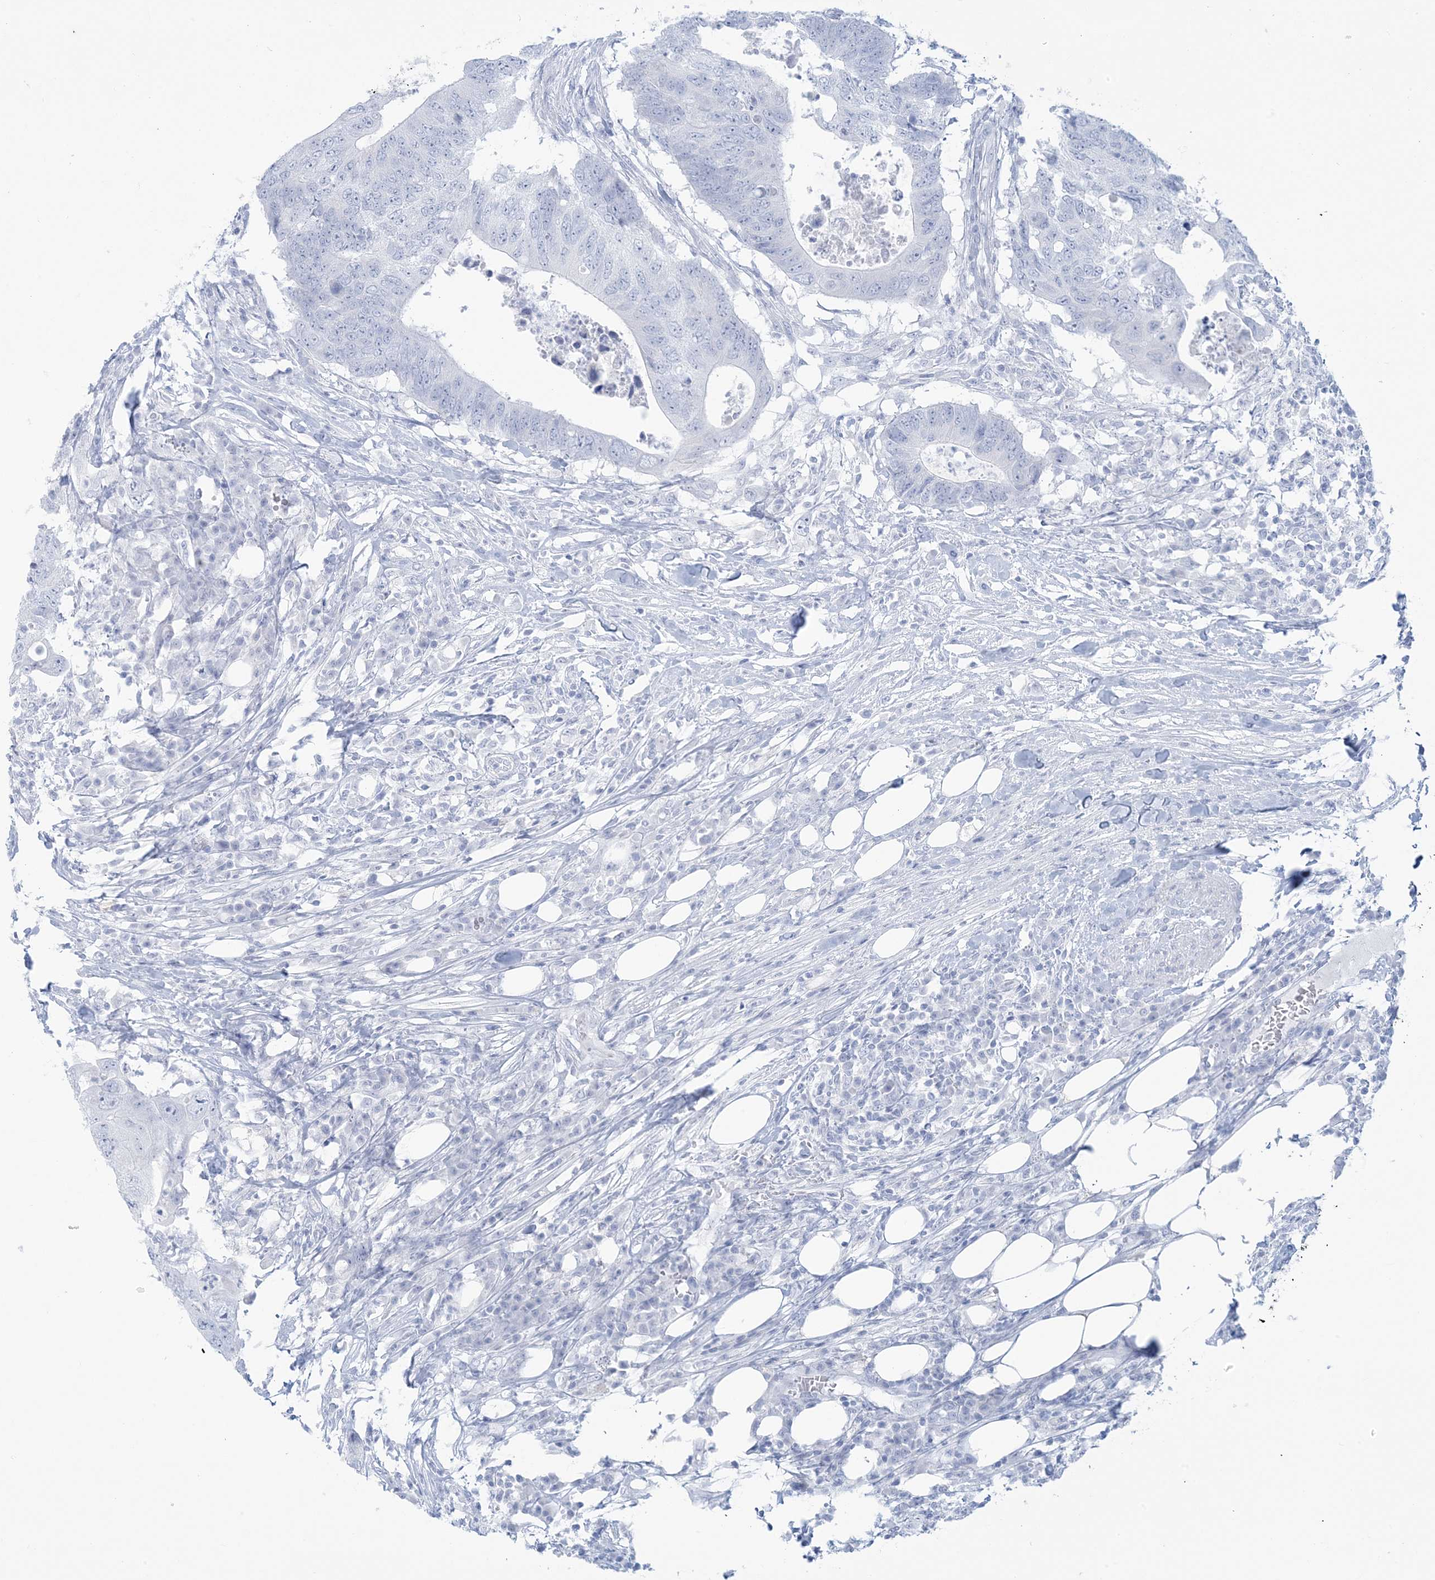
{"staining": {"intensity": "negative", "quantity": "none", "location": "none"}, "tissue": "colorectal cancer", "cell_type": "Tumor cells", "image_type": "cancer", "snomed": [{"axis": "morphology", "description": "Adenocarcinoma, NOS"}, {"axis": "topography", "description": "Colon"}], "caption": "This is an immunohistochemistry (IHC) image of colorectal cancer (adenocarcinoma). There is no expression in tumor cells.", "gene": "AGXT", "patient": {"sex": "male", "age": 71}}